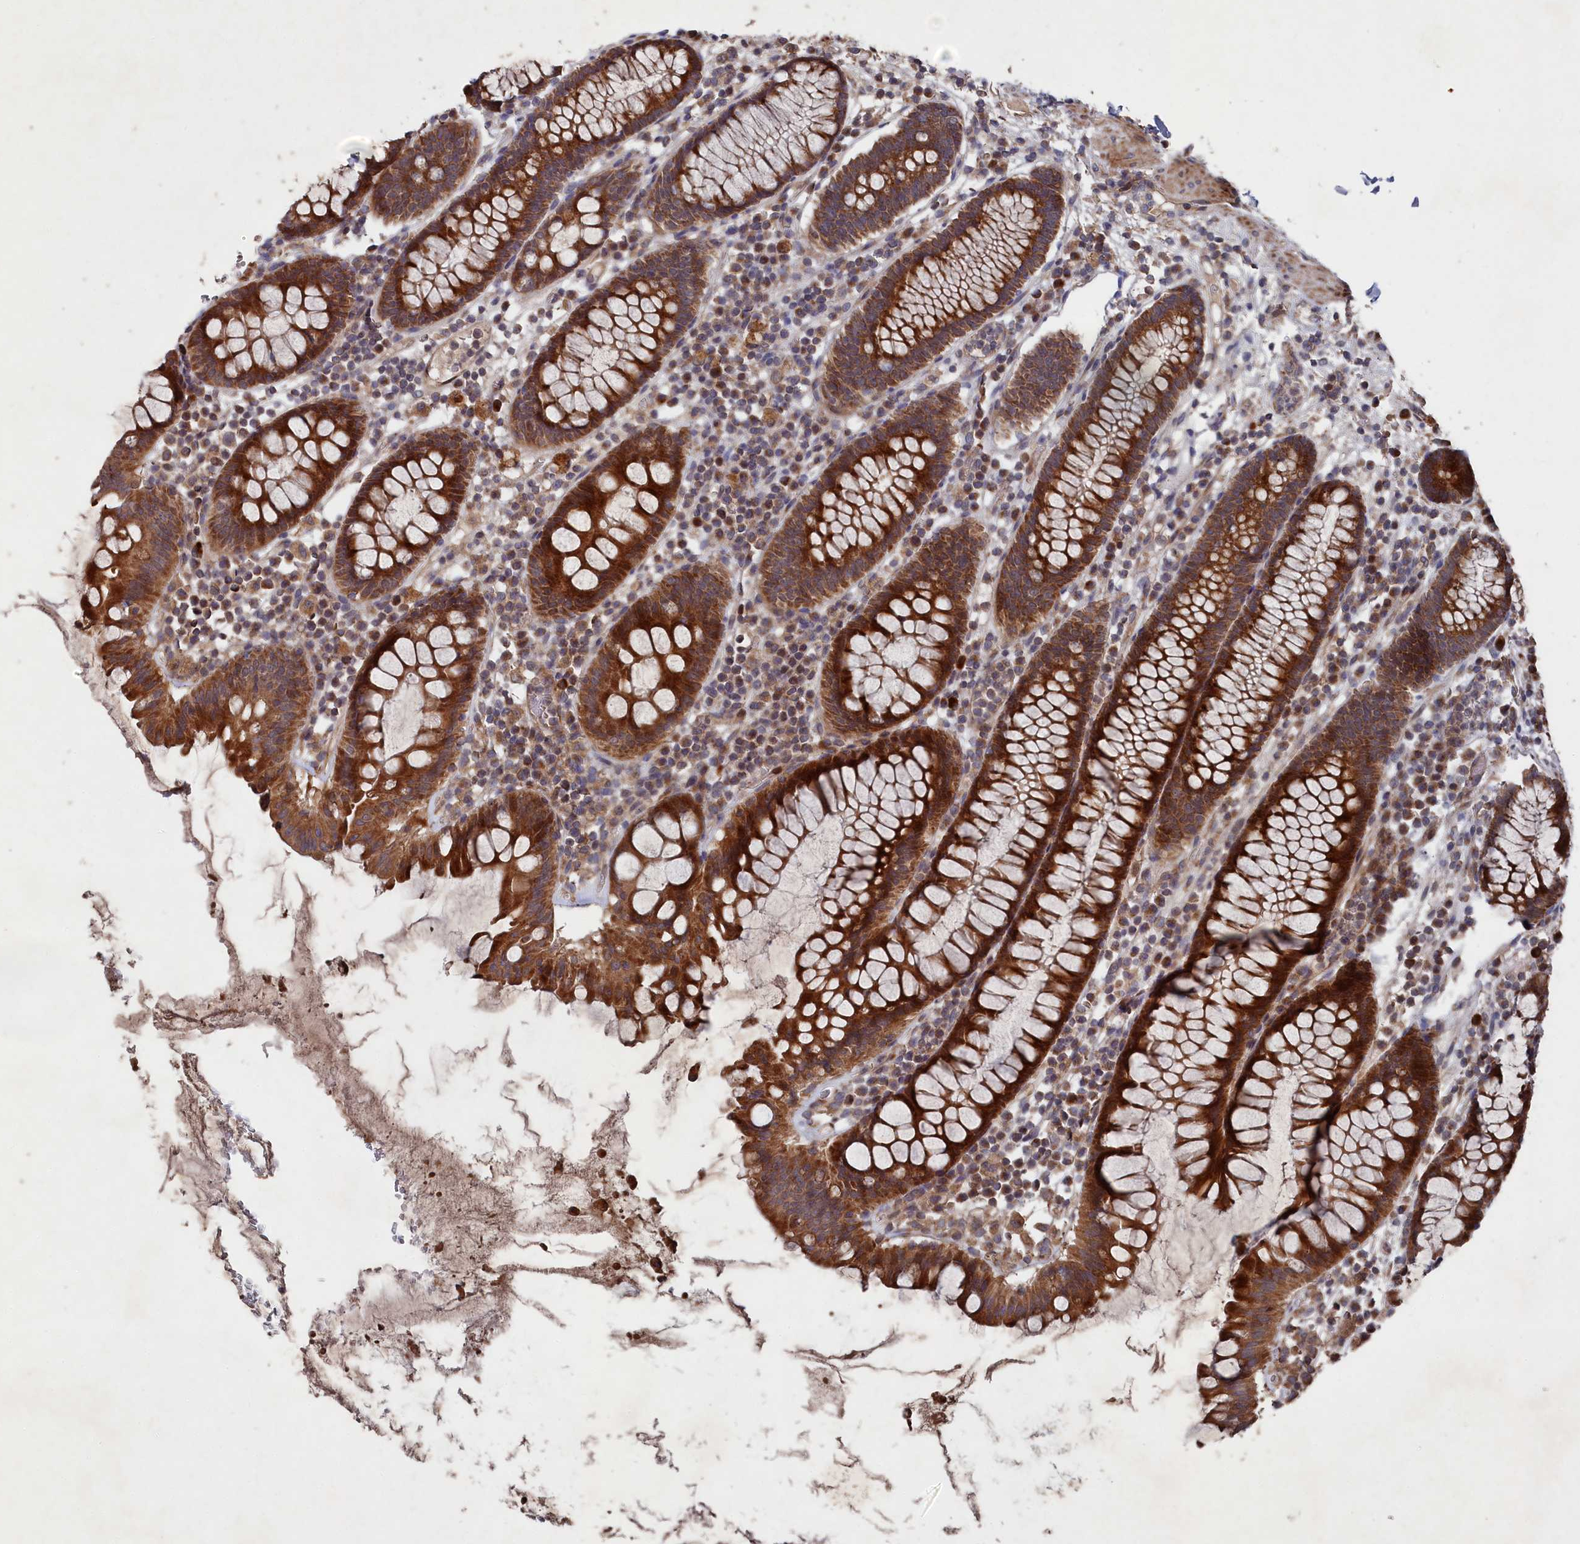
{"staining": {"intensity": "strong", "quantity": ">75%", "location": "cytoplasmic/membranous"}, "tissue": "colorectal cancer", "cell_type": "Tumor cells", "image_type": "cancer", "snomed": [{"axis": "morphology", "description": "Normal tissue, NOS"}, {"axis": "morphology", "description": "Adenocarcinoma, NOS"}, {"axis": "topography", "description": "Colon"}], "caption": "A high-resolution photomicrograph shows IHC staining of colorectal cancer, which shows strong cytoplasmic/membranous positivity in approximately >75% of tumor cells.", "gene": "SUPV3L1", "patient": {"sex": "female", "age": 75}}